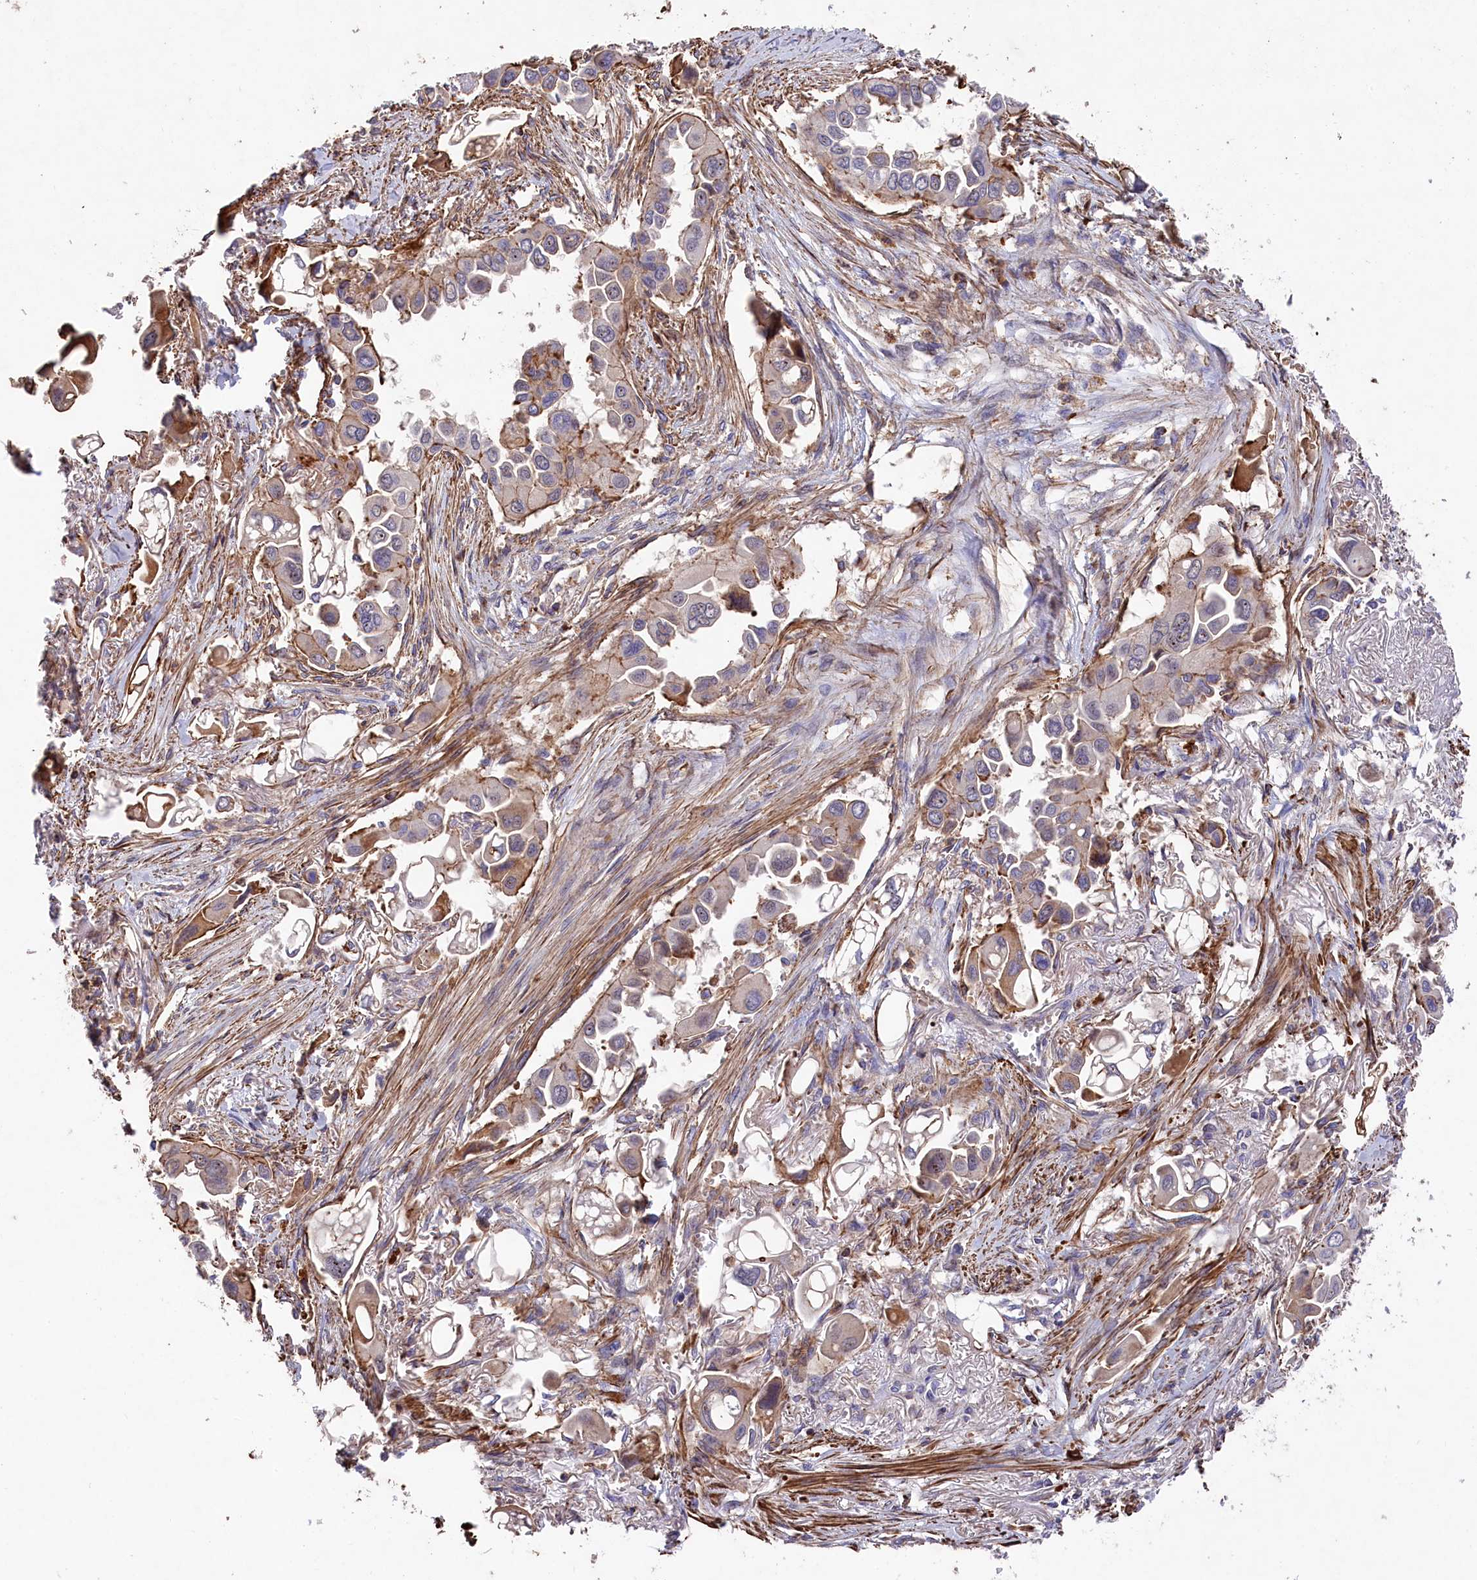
{"staining": {"intensity": "moderate", "quantity": "25%-75%", "location": "cytoplasmic/membranous"}, "tissue": "lung cancer", "cell_type": "Tumor cells", "image_type": "cancer", "snomed": [{"axis": "morphology", "description": "Adenocarcinoma, NOS"}, {"axis": "topography", "description": "Lung"}], "caption": "Adenocarcinoma (lung) stained for a protein (brown) shows moderate cytoplasmic/membranous positive expression in approximately 25%-75% of tumor cells.", "gene": "RAPSN", "patient": {"sex": "female", "age": 76}}